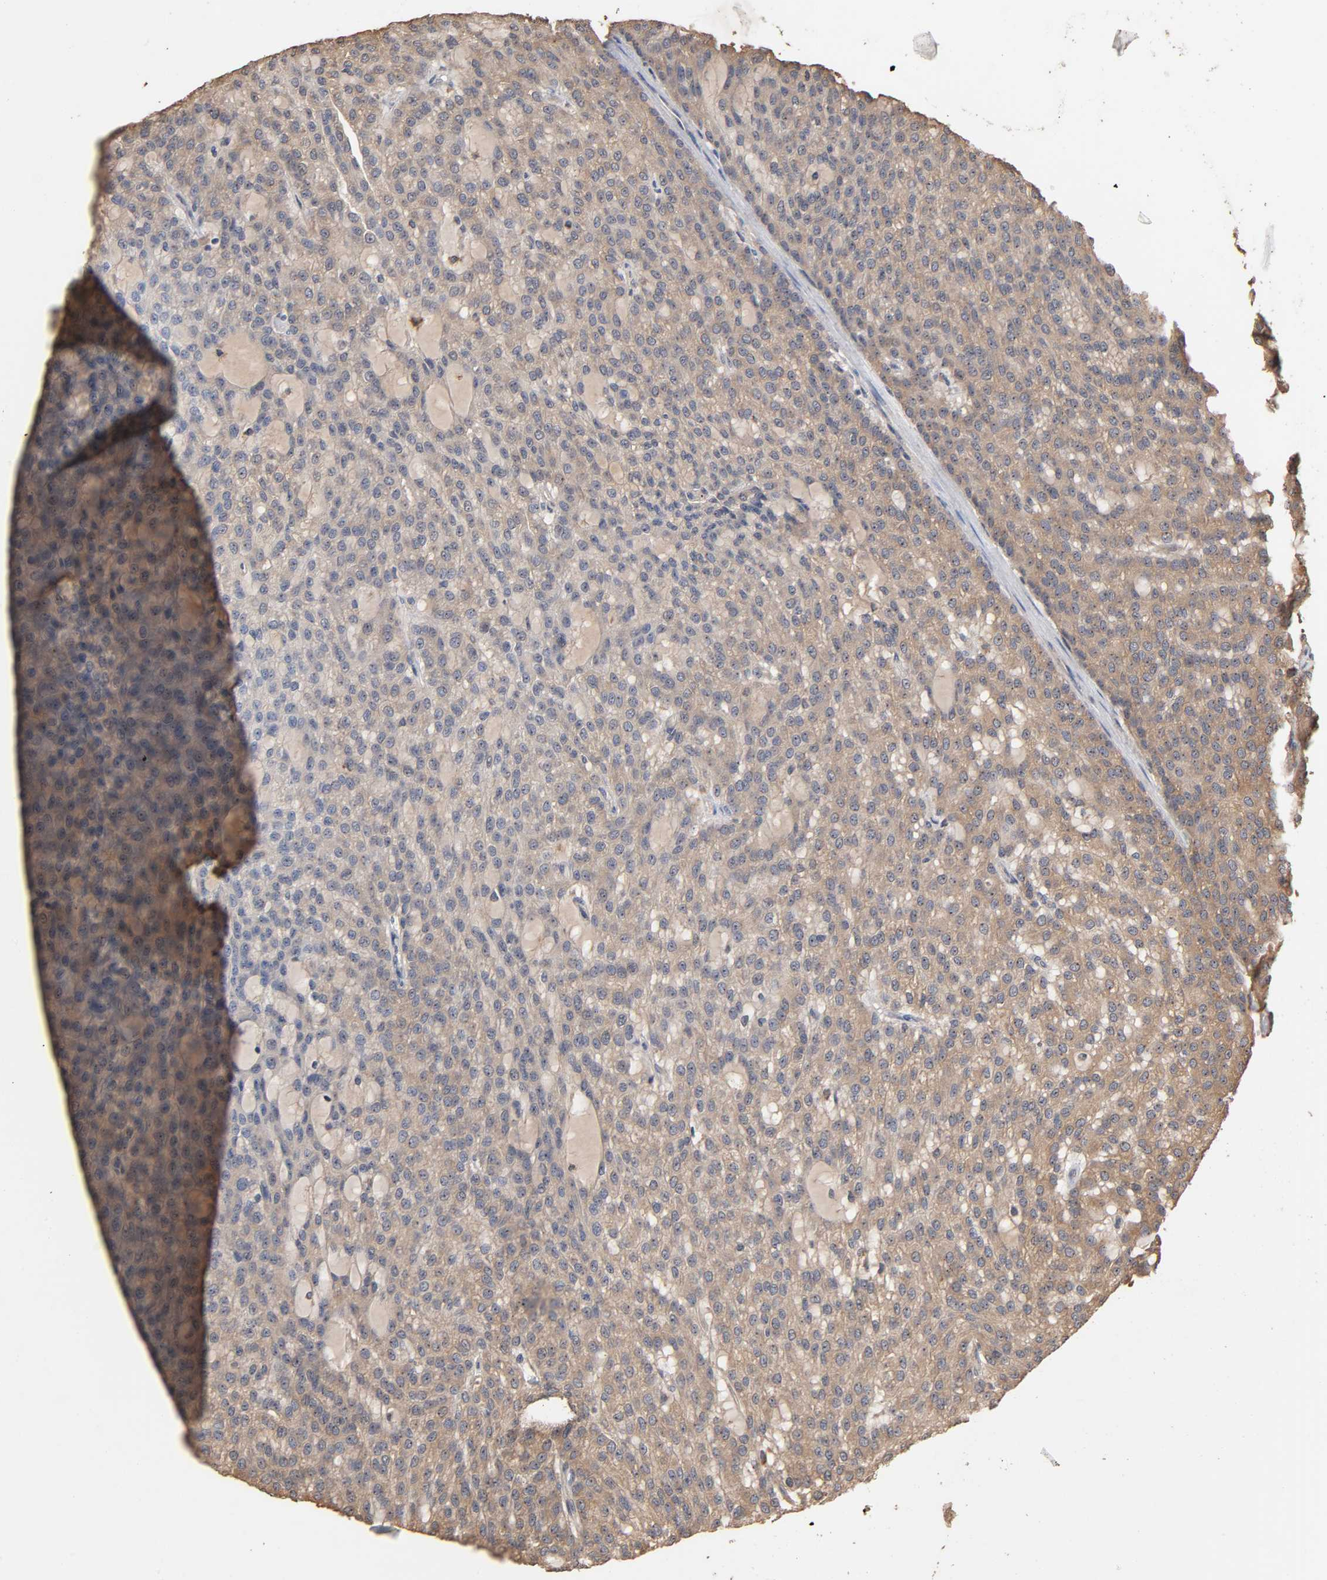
{"staining": {"intensity": "weak", "quantity": ">75%", "location": "cytoplasmic/membranous"}, "tissue": "renal cancer", "cell_type": "Tumor cells", "image_type": "cancer", "snomed": [{"axis": "morphology", "description": "Adenocarcinoma, NOS"}, {"axis": "topography", "description": "Kidney"}], "caption": "Weak cytoplasmic/membranous protein staining is present in about >75% of tumor cells in adenocarcinoma (renal). (Brightfield microscopy of DAB IHC at high magnification).", "gene": "ARHGEF7", "patient": {"sex": "male", "age": 63}}